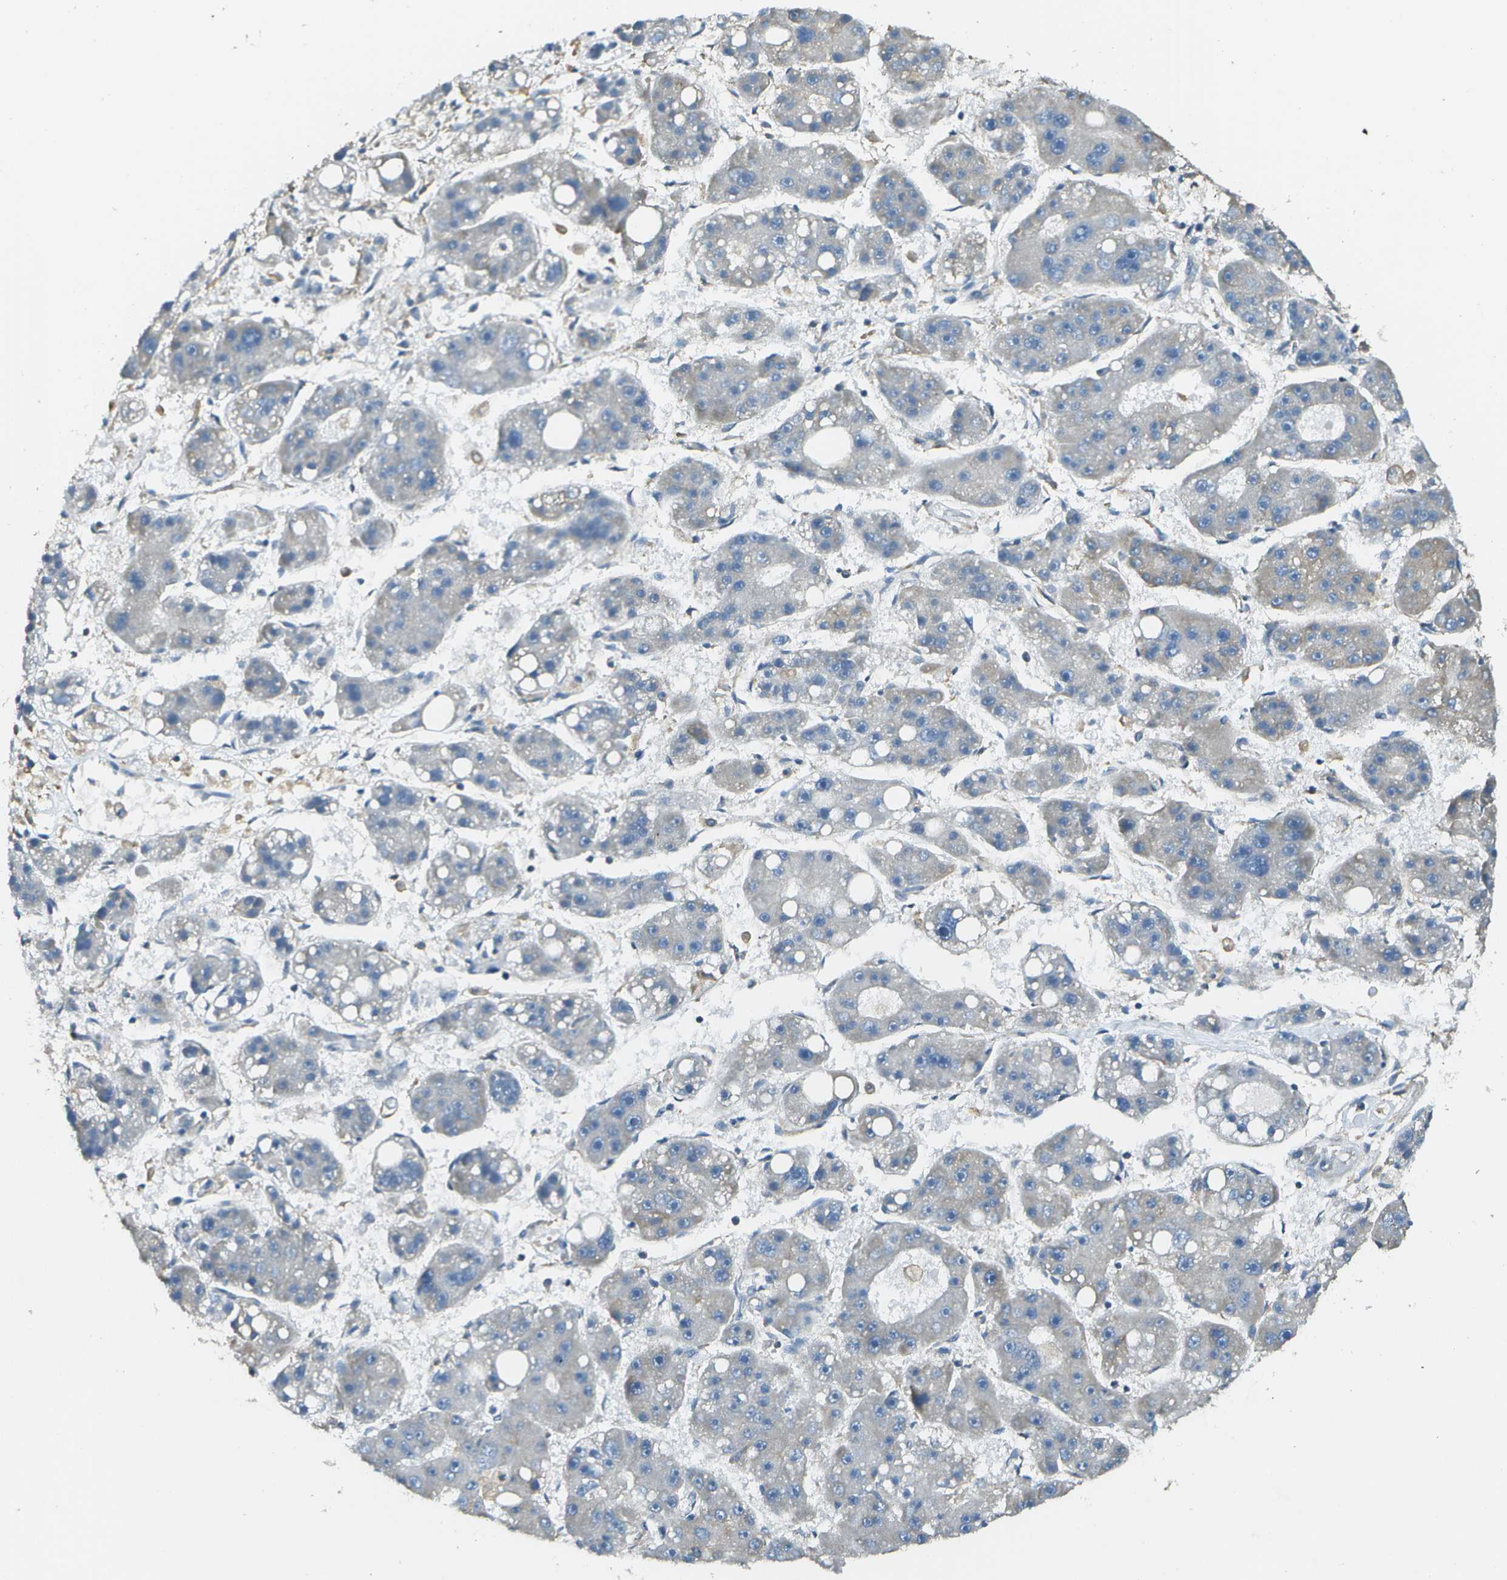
{"staining": {"intensity": "negative", "quantity": "none", "location": "none"}, "tissue": "liver cancer", "cell_type": "Tumor cells", "image_type": "cancer", "snomed": [{"axis": "morphology", "description": "Carcinoma, Hepatocellular, NOS"}, {"axis": "topography", "description": "Liver"}], "caption": "DAB (3,3'-diaminobenzidine) immunohistochemical staining of human liver hepatocellular carcinoma shows no significant positivity in tumor cells. (DAB immunohistochemistry (IHC), high magnification).", "gene": "DNAJB11", "patient": {"sex": "female", "age": 61}}